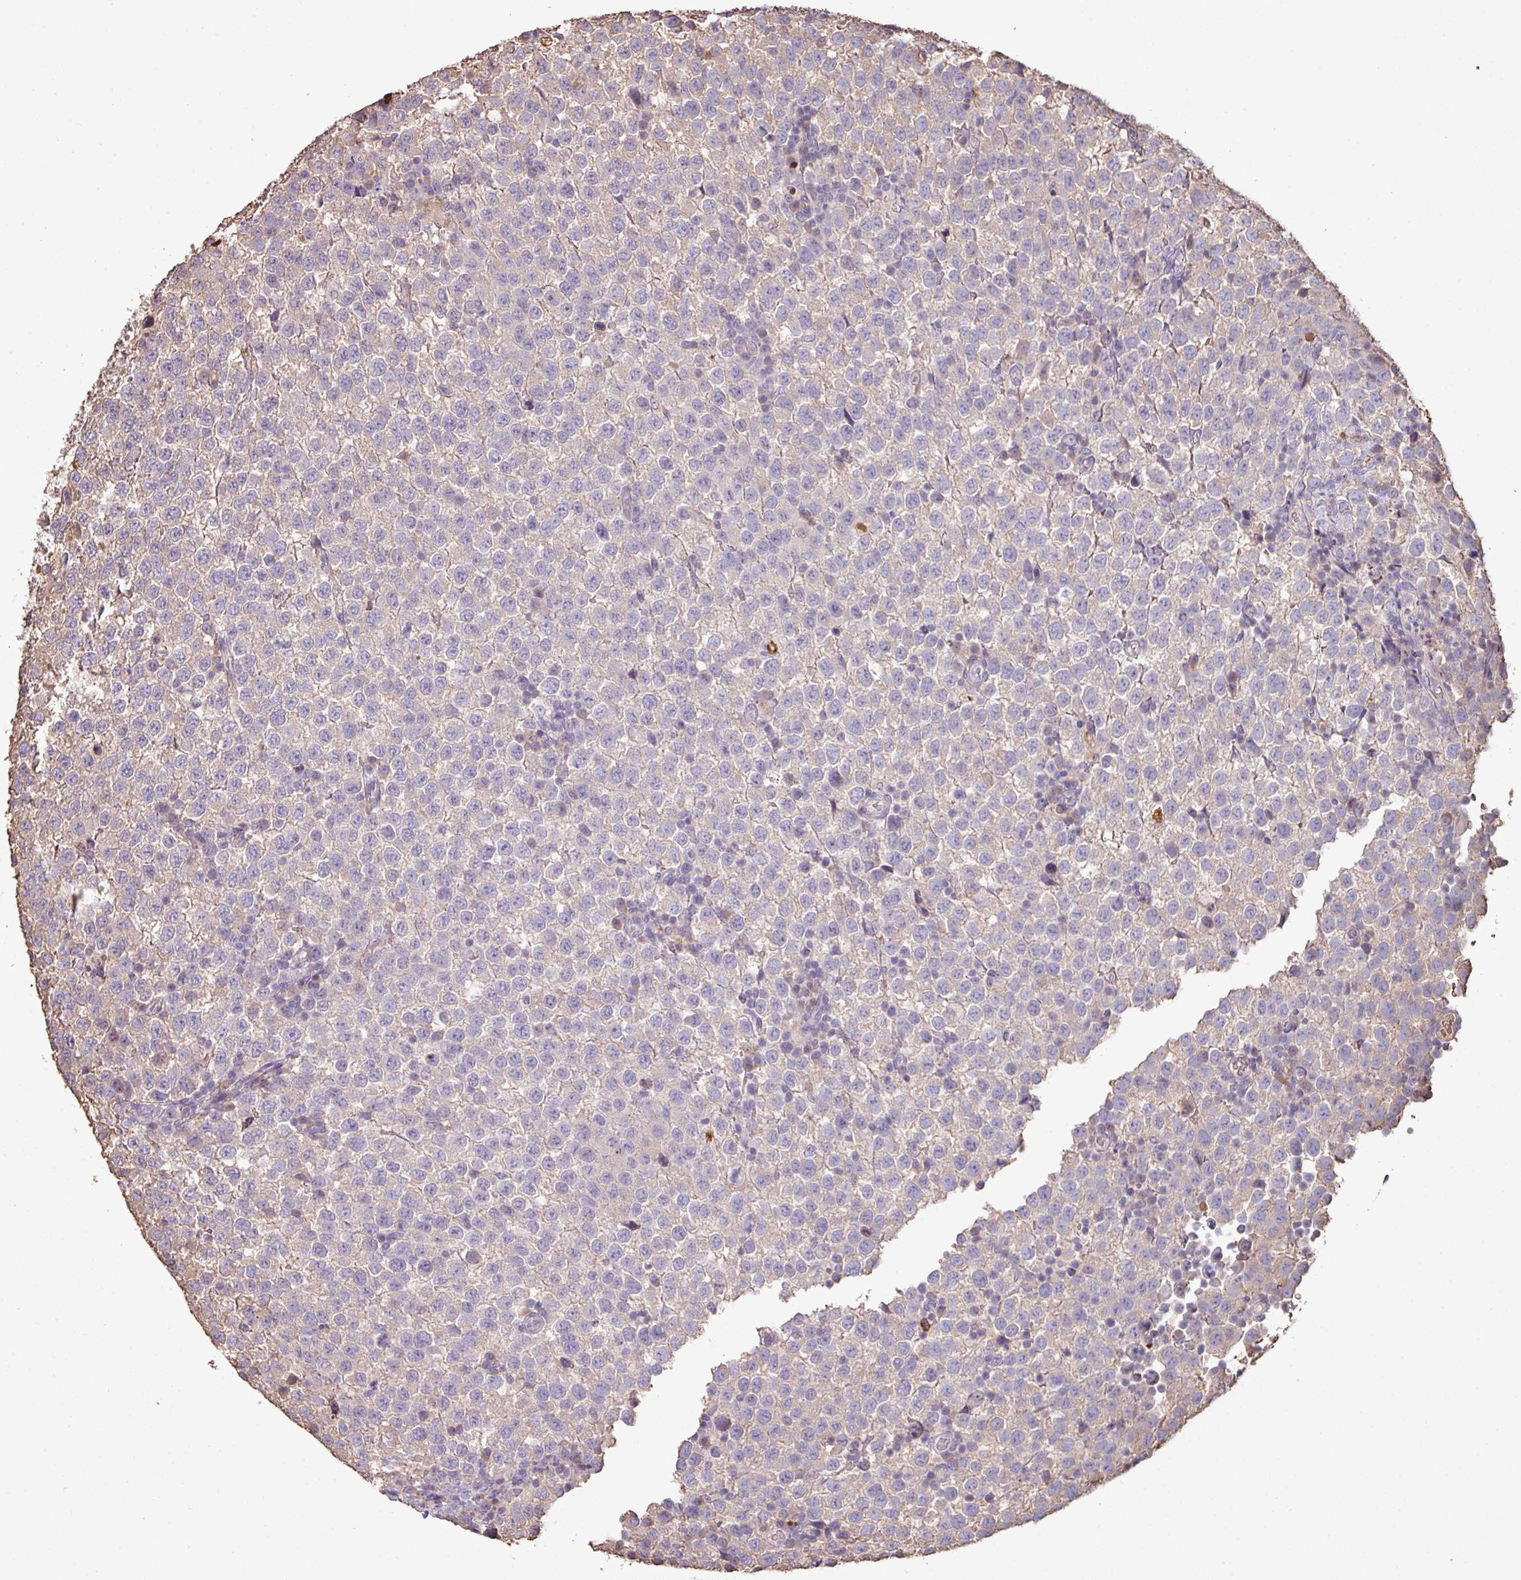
{"staining": {"intensity": "negative", "quantity": "none", "location": "none"}, "tissue": "testis cancer", "cell_type": "Tumor cells", "image_type": "cancer", "snomed": [{"axis": "morphology", "description": "Seminoma, NOS"}, {"axis": "topography", "description": "Testis"}], "caption": "Tumor cells show no significant protein staining in testis cancer (seminoma).", "gene": "CAMK2B", "patient": {"sex": "male", "age": 34}}